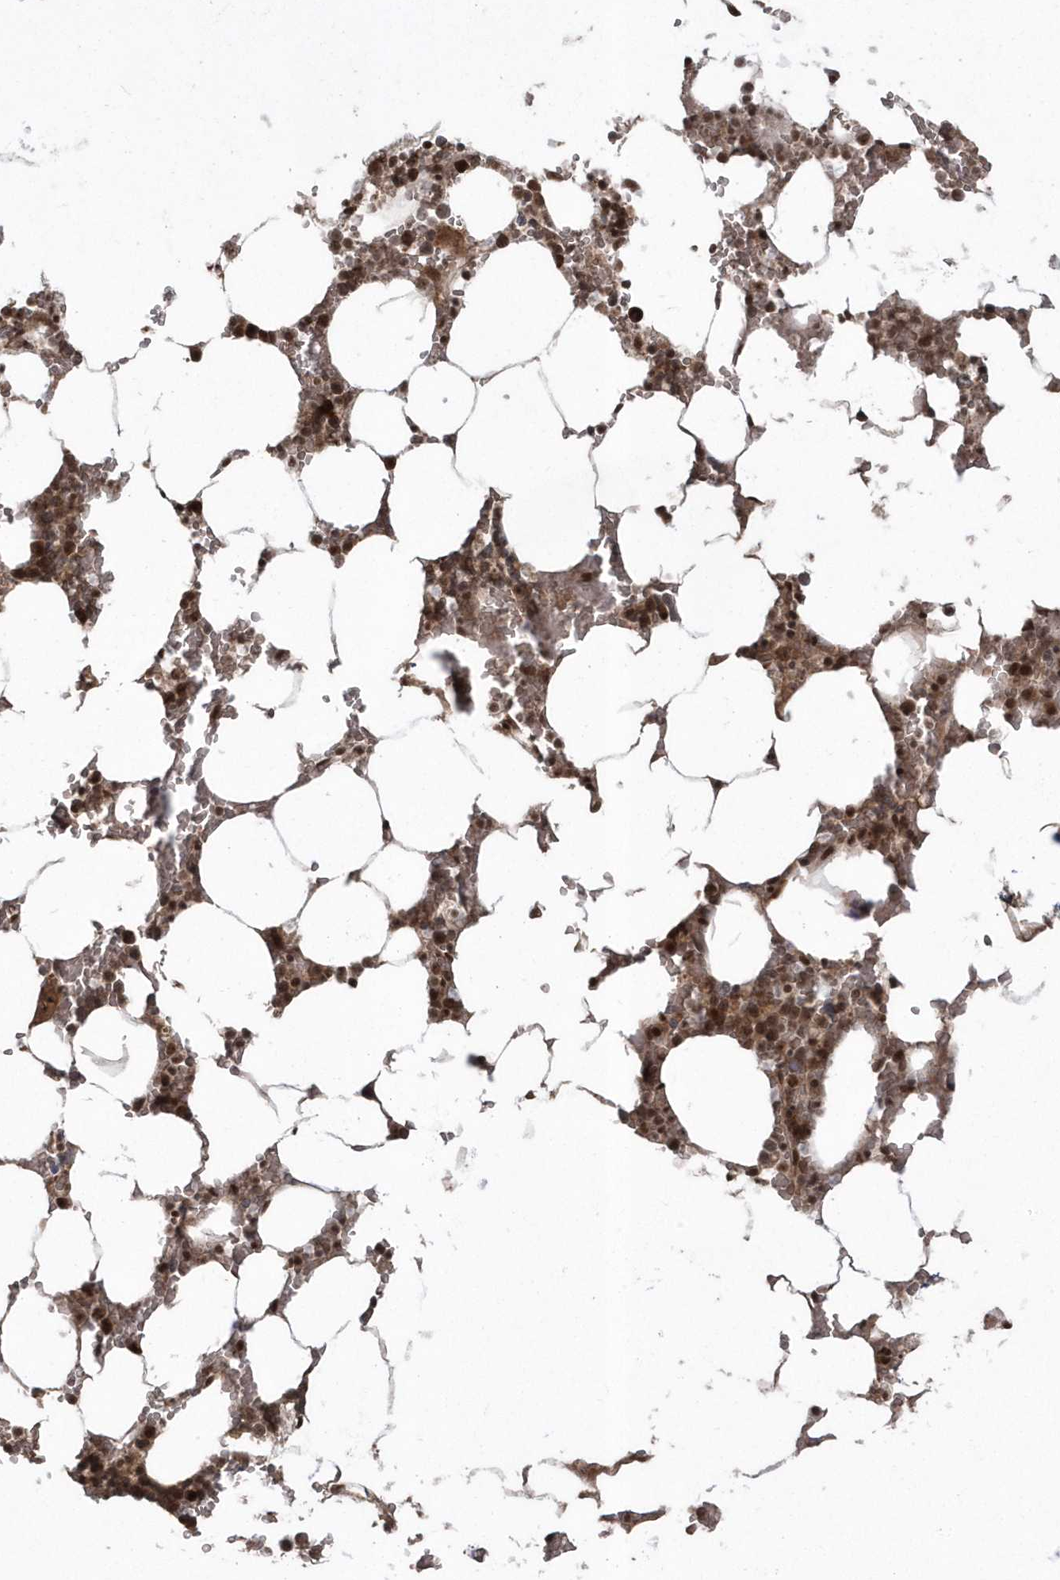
{"staining": {"intensity": "moderate", "quantity": ">75%", "location": "cytoplasmic/membranous,nuclear"}, "tissue": "bone marrow", "cell_type": "Hematopoietic cells", "image_type": "normal", "snomed": [{"axis": "morphology", "description": "Normal tissue, NOS"}, {"axis": "topography", "description": "Bone marrow"}], "caption": "Bone marrow stained with immunohistochemistry shows moderate cytoplasmic/membranous,nuclear expression in about >75% of hematopoietic cells.", "gene": "EPB41L4A", "patient": {"sex": "male", "age": 70}}